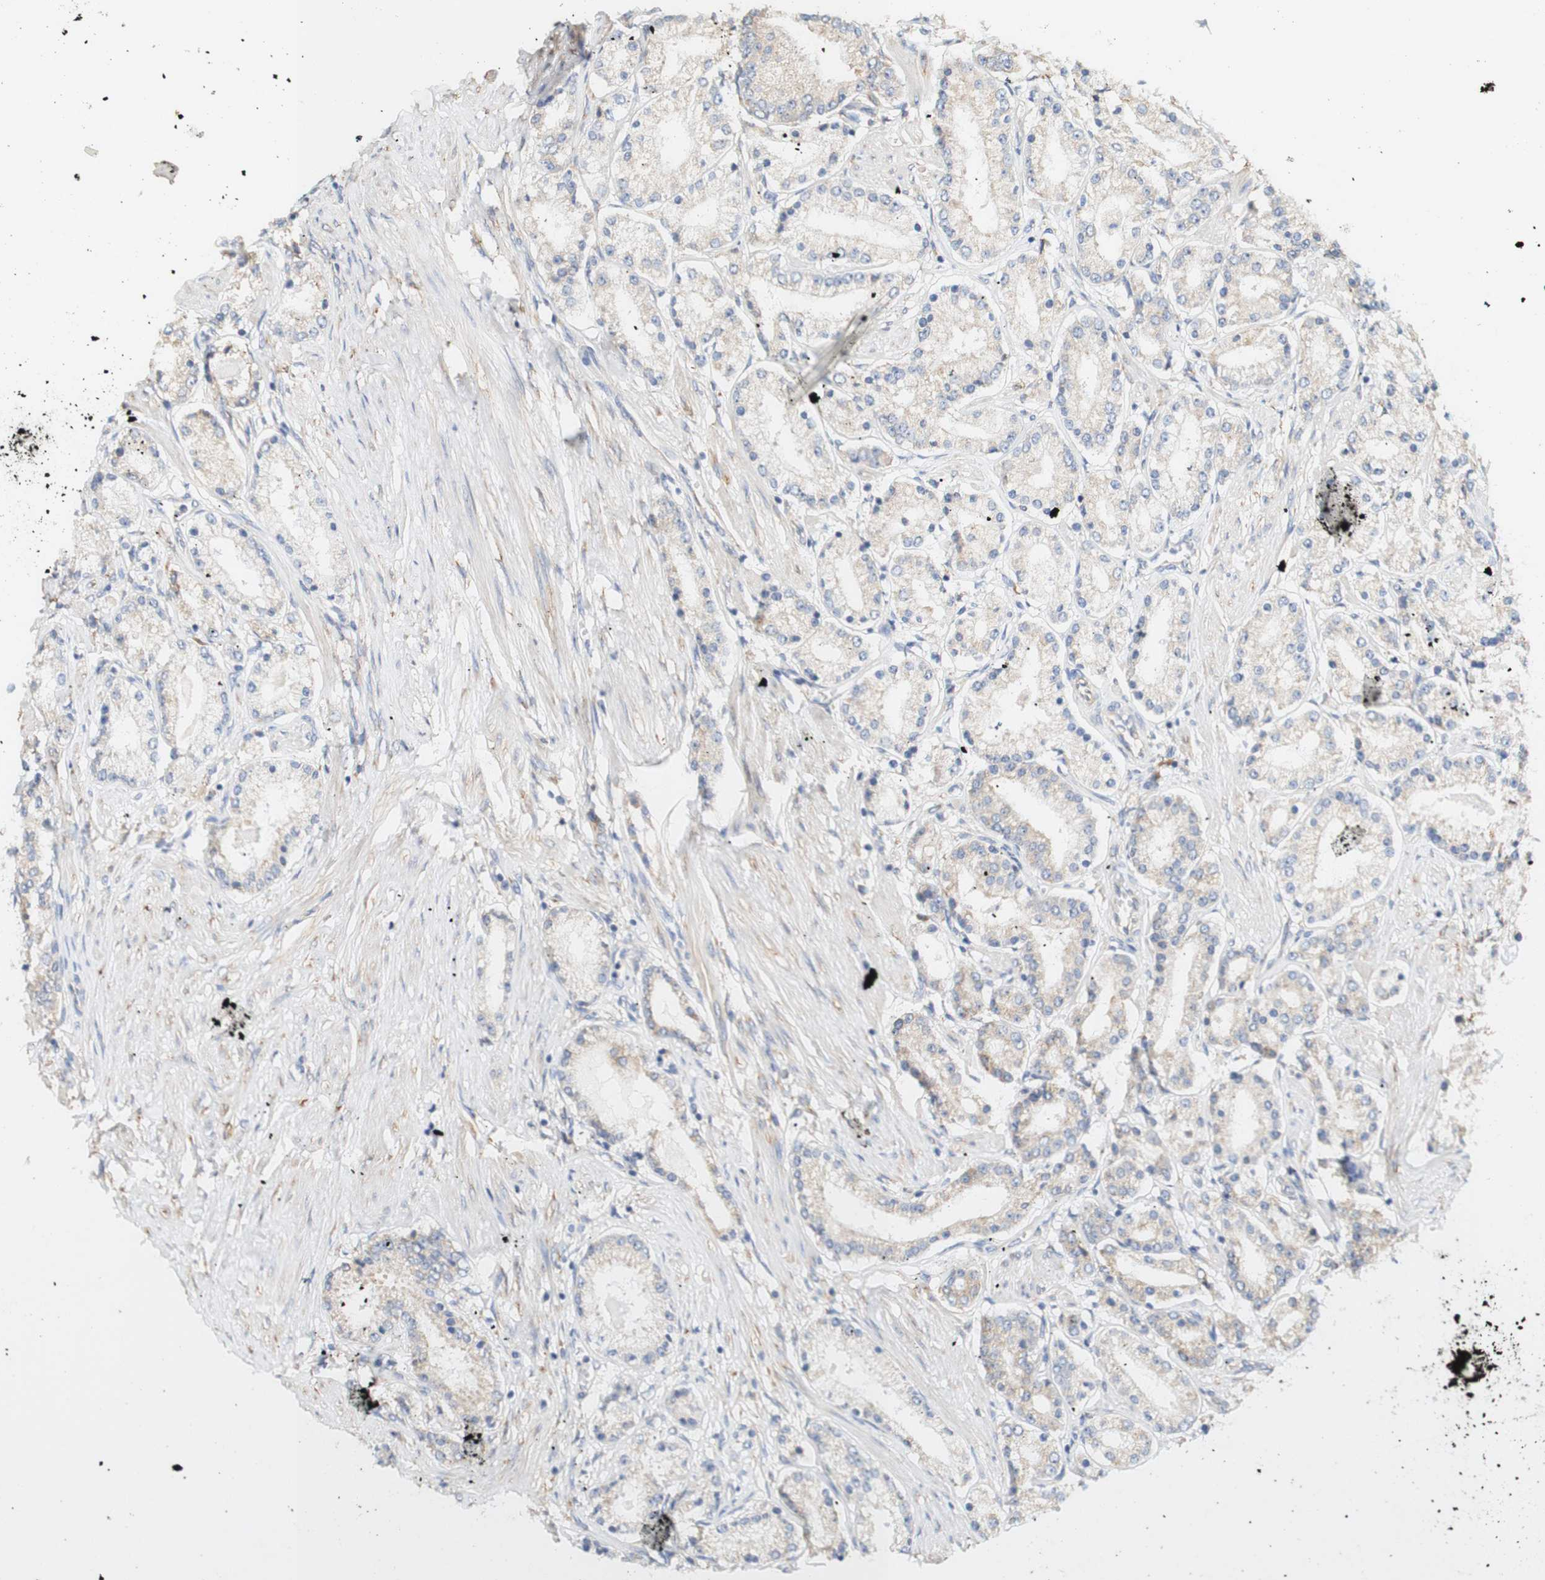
{"staining": {"intensity": "negative", "quantity": "none", "location": "none"}, "tissue": "prostate cancer", "cell_type": "Tumor cells", "image_type": "cancer", "snomed": [{"axis": "morphology", "description": "Adenocarcinoma, Low grade"}, {"axis": "topography", "description": "Prostate"}], "caption": "Micrograph shows no significant protein positivity in tumor cells of prostate cancer (adenocarcinoma (low-grade)).", "gene": "EIF2AK4", "patient": {"sex": "male", "age": 63}}